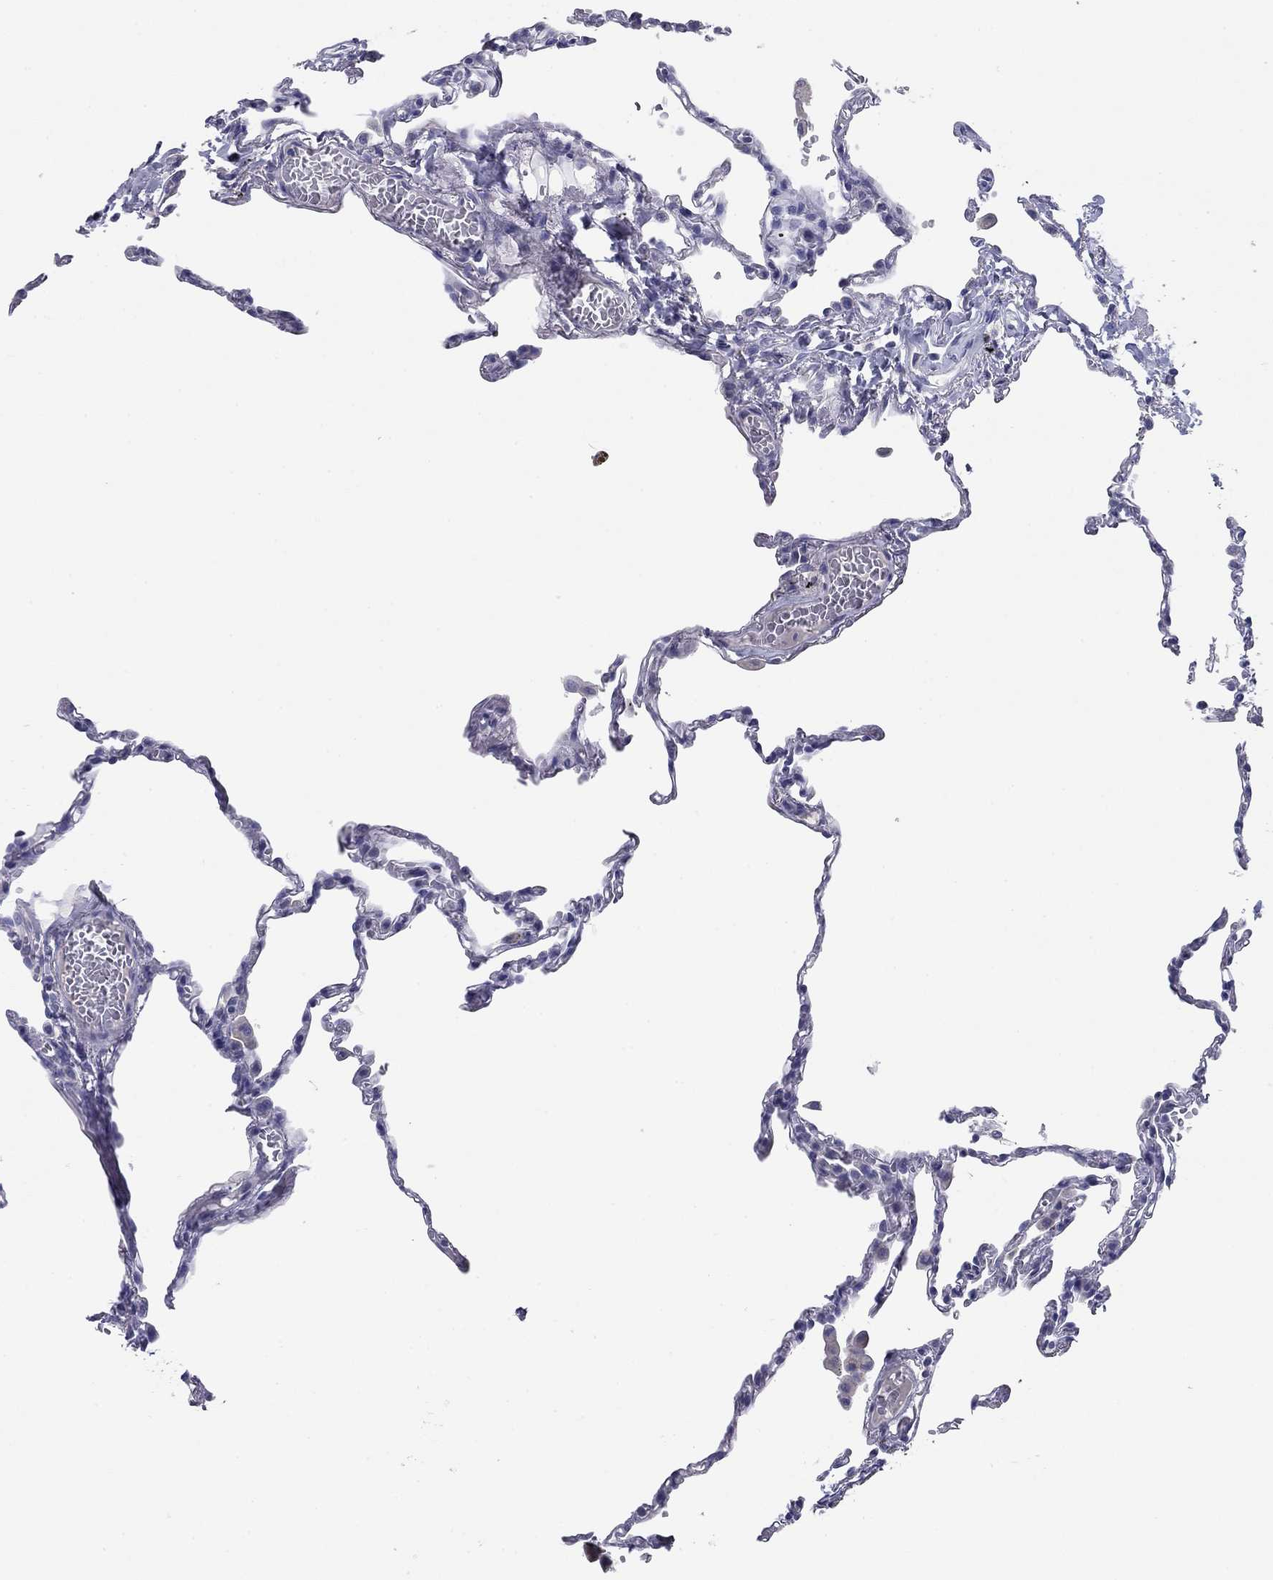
{"staining": {"intensity": "negative", "quantity": "none", "location": "none"}, "tissue": "lung", "cell_type": "Alveolar cells", "image_type": "normal", "snomed": [{"axis": "morphology", "description": "Normal tissue, NOS"}, {"axis": "topography", "description": "Lung"}], "caption": "A histopathology image of lung stained for a protein exhibits no brown staining in alveolar cells.", "gene": "GRK7", "patient": {"sex": "male", "age": 78}}